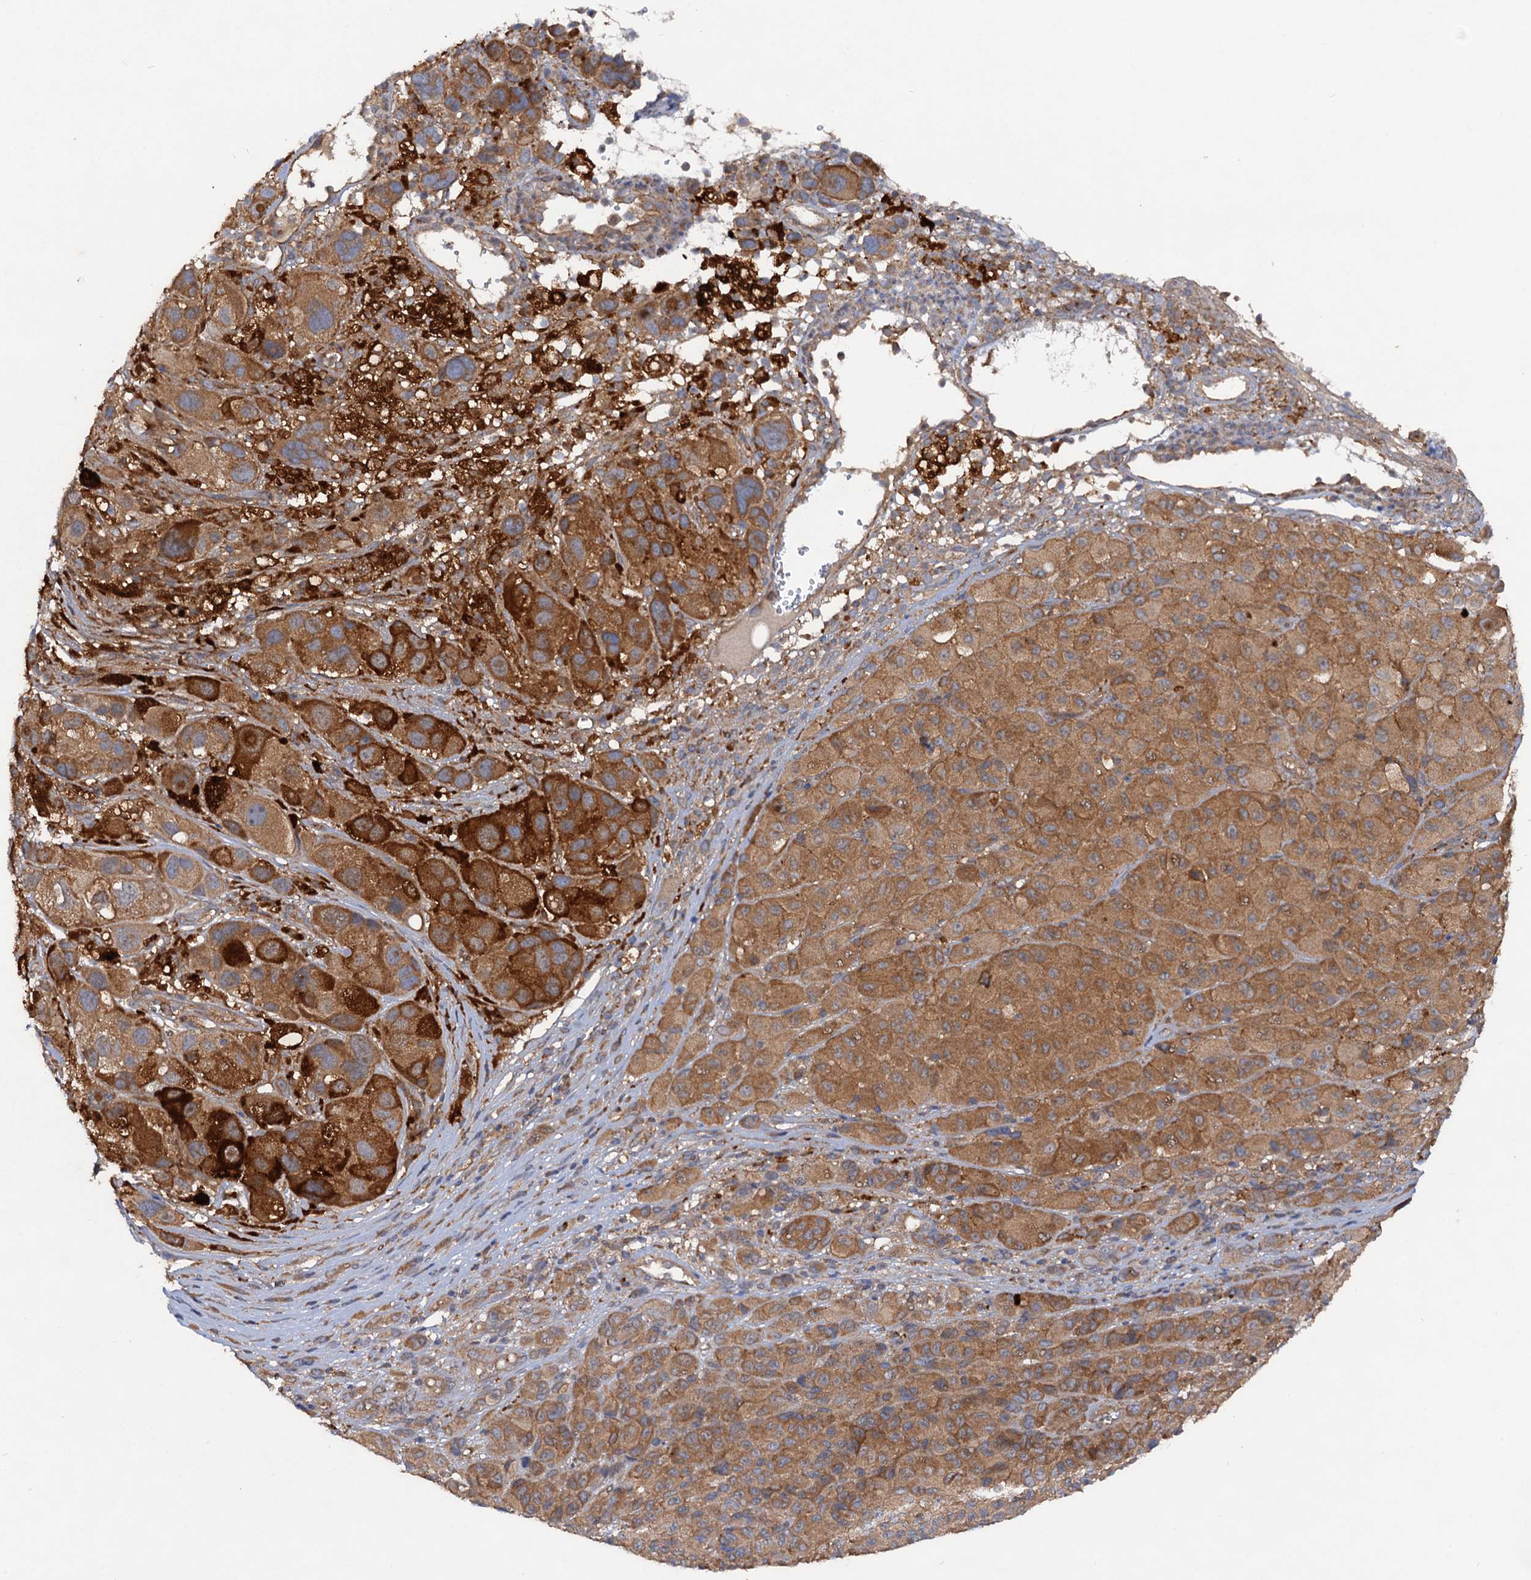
{"staining": {"intensity": "moderate", "quantity": ">75%", "location": "cytoplasmic/membranous"}, "tissue": "melanoma", "cell_type": "Tumor cells", "image_type": "cancer", "snomed": [{"axis": "morphology", "description": "Malignant melanoma, NOS"}, {"axis": "topography", "description": "Skin of trunk"}], "caption": "Tumor cells demonstrate moderate cytoplasmic/membranous staining in about >75% of cells in melanoma.", "gene": "VPS29", "patient": {"sex": "male", "age": 71}}